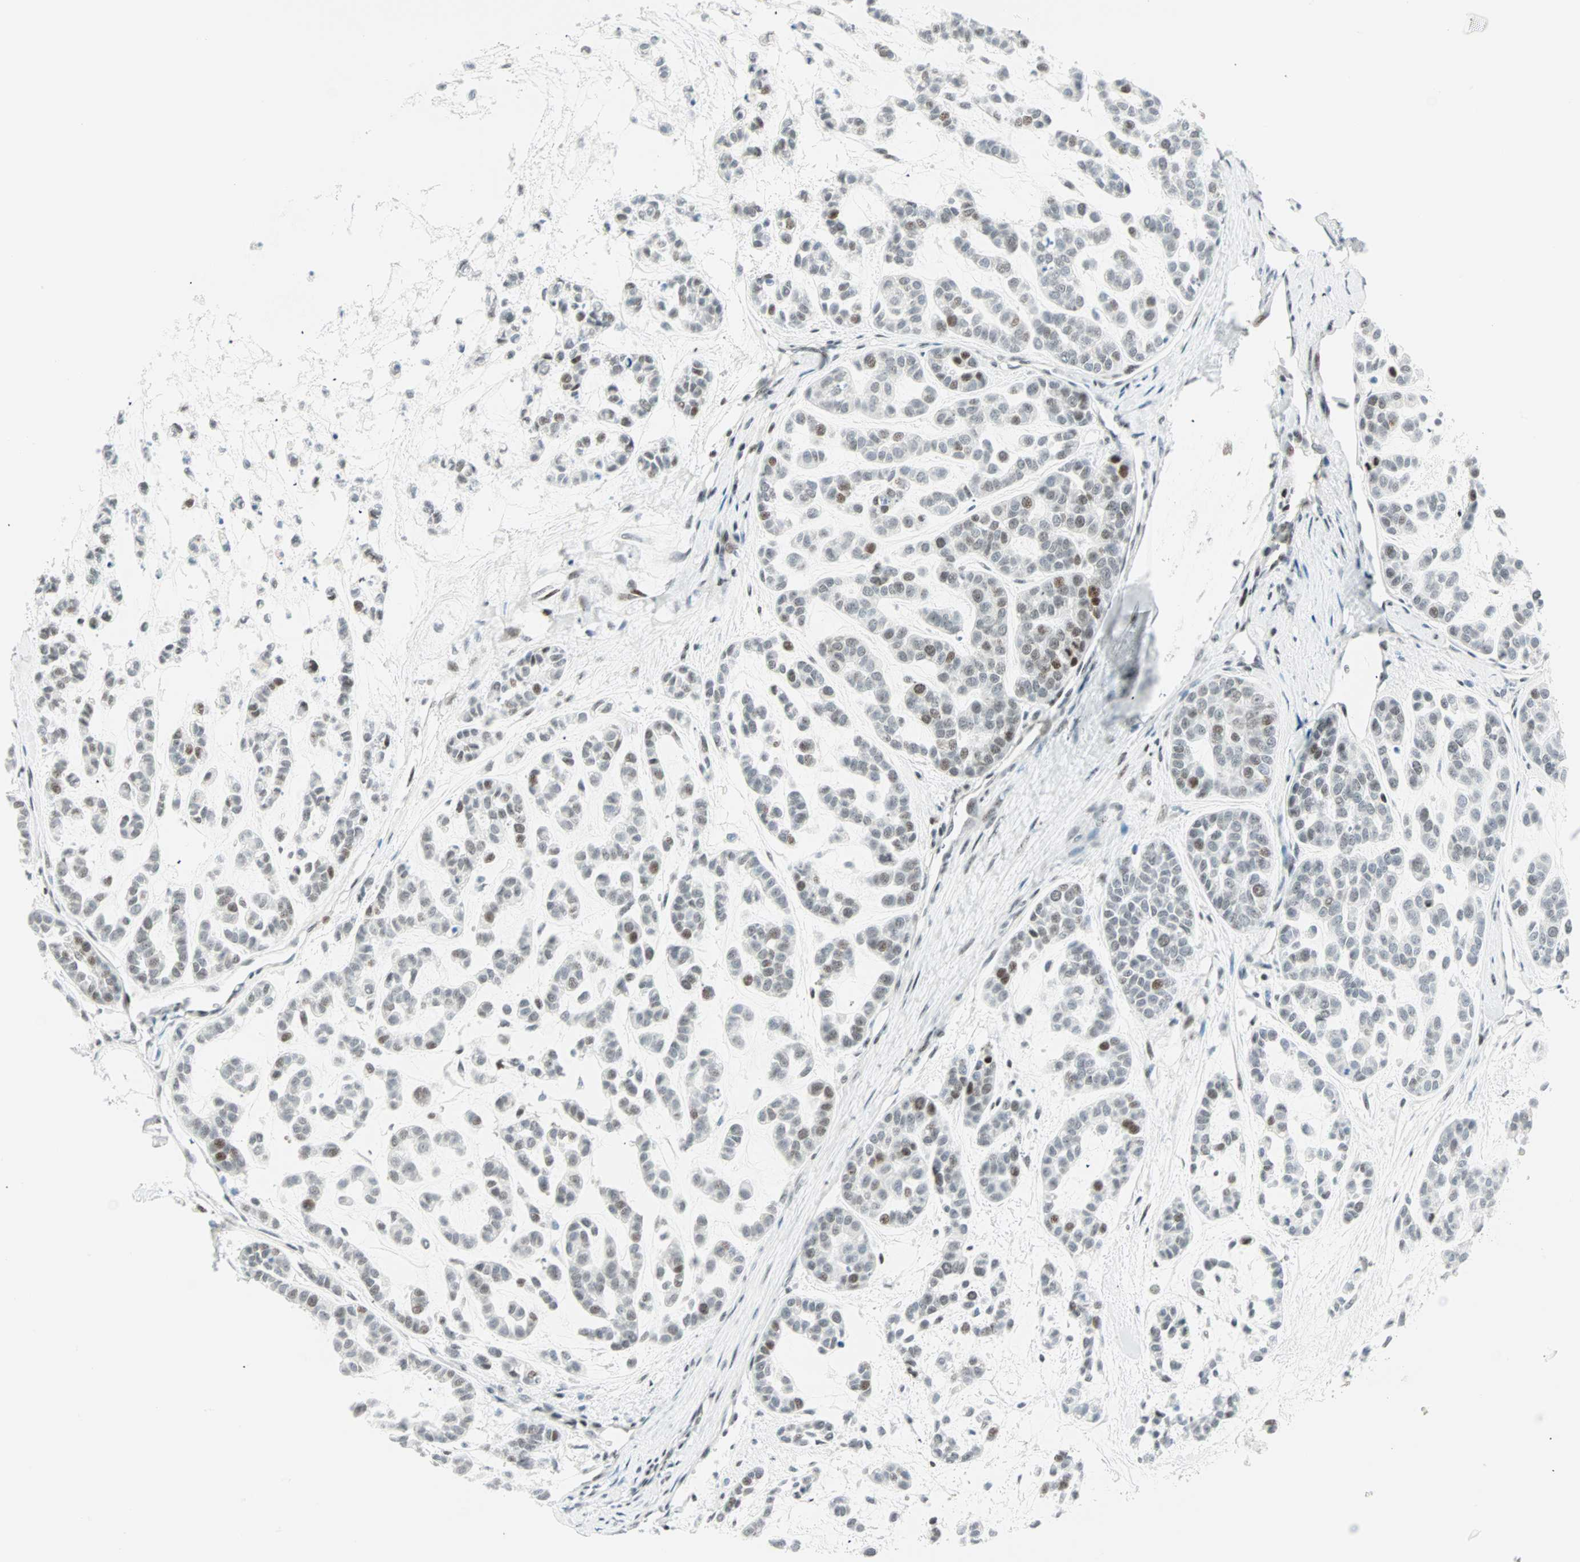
{"staining": {"intensity": "weak", "quantity": "<25%", "location": "cytoplasmic/membranous"}, "tissue": "head and neck cancer", "cell_type": "Tumor cells", "image_type": "cancer", "snomed": [{"axis": "morphology", "description": "Adenocarcinoma, NOS"}, {"axis": "morphology", "description": "Adenoma, NOS"}, {"axis": "topography", "description": "Head-Neck"}], "caption": "An image of head and neck adenoma stained for a protein demonstrates no brown staining in tumor cells.", "gene": "PKNOX1", "patient": {"sex": "female", "age": 55}}